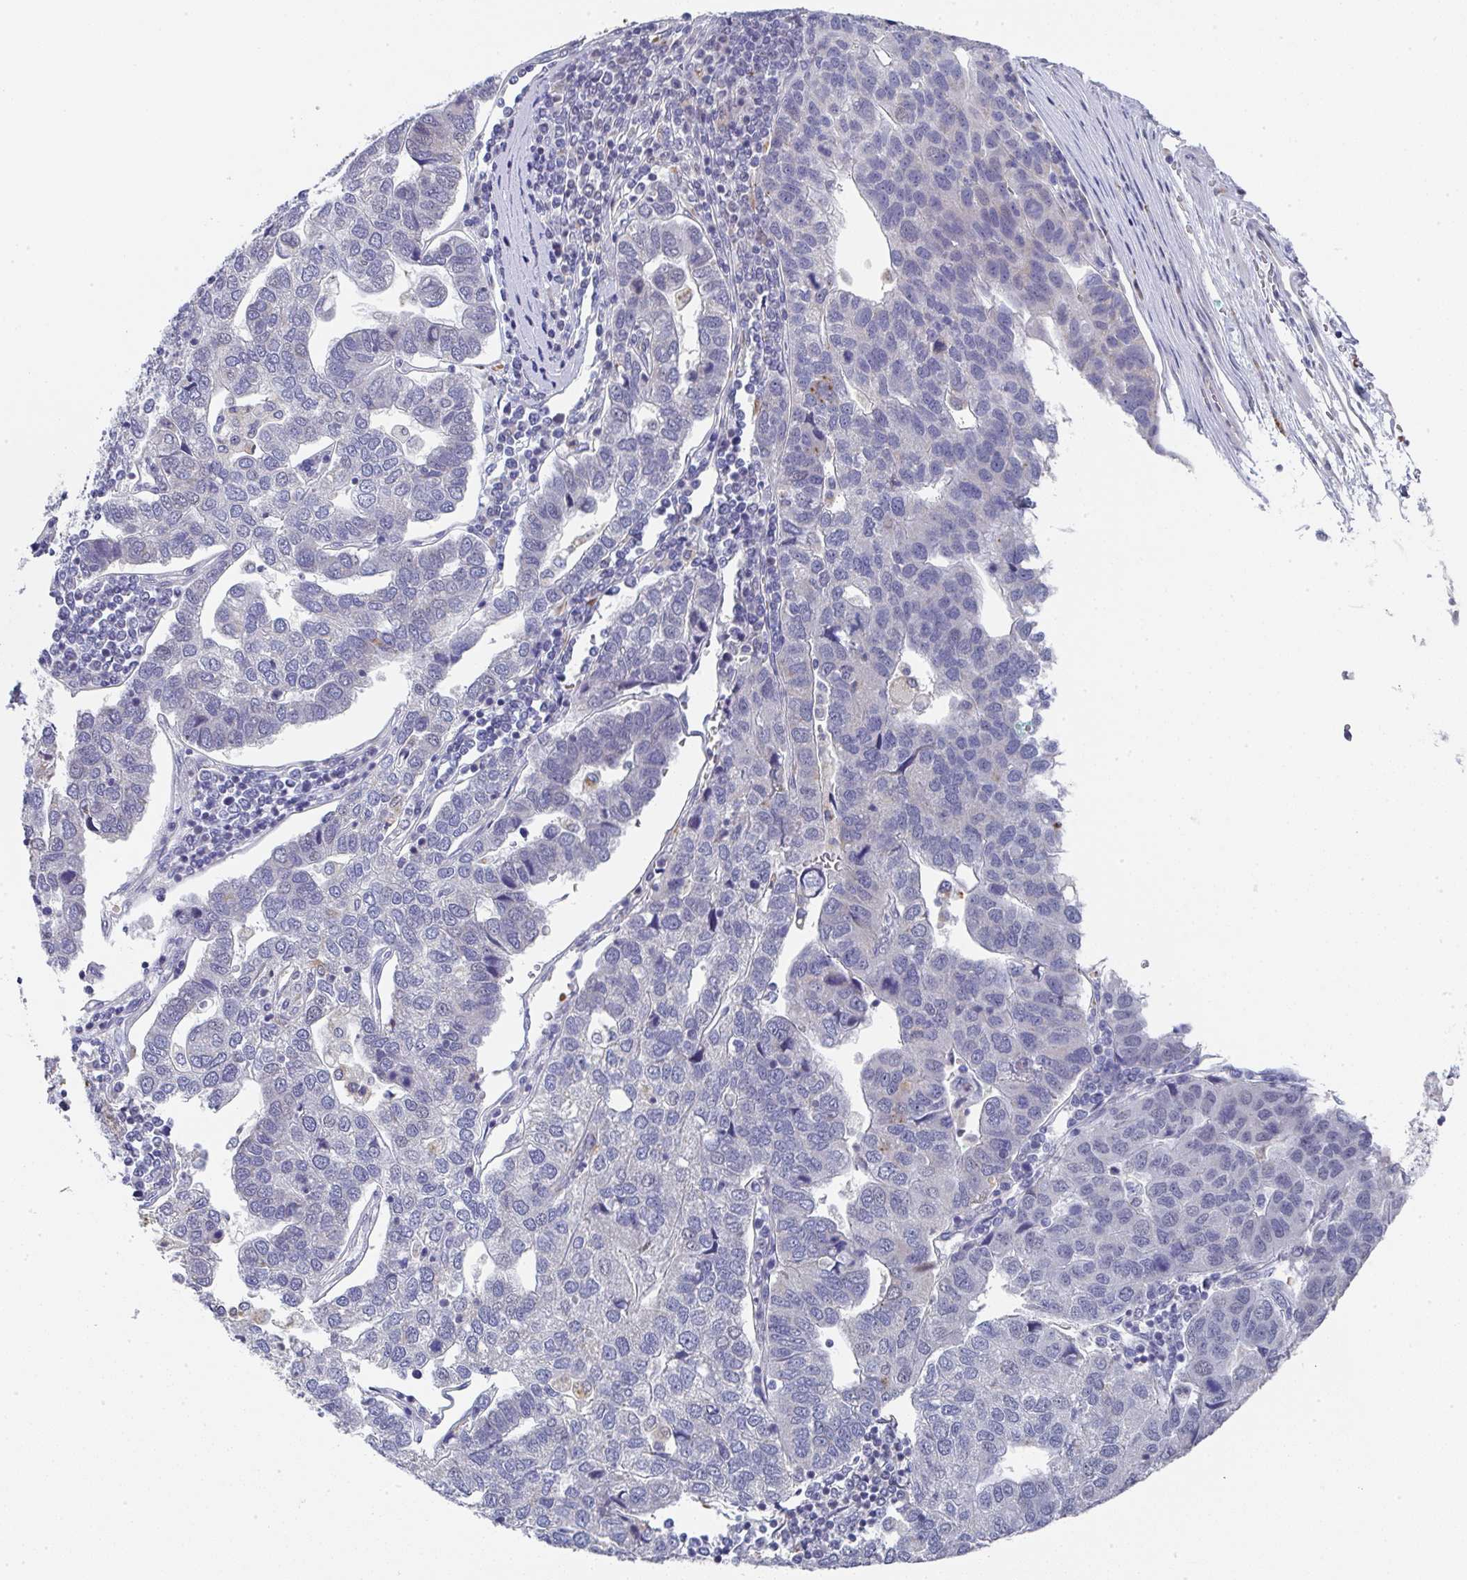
{"staining": {"intensity": "negative", "quantity": "none", "location": "none"}, "tissue": "pancreatic cancer", "cell_type": "Tumor cells", "image_type": "cancer", "snomed": [{"axis": "morphology", "description": "Adenocarcinoma, NOS"}, {"axis": "topography", "description": "Pancreas"}], "caption": "Tumor cells are negative for protein expression in human pancreatic cancer (adenocarcinoma).", "gene": "NCF1", "patient": {"sex": "female", "age": 61}}